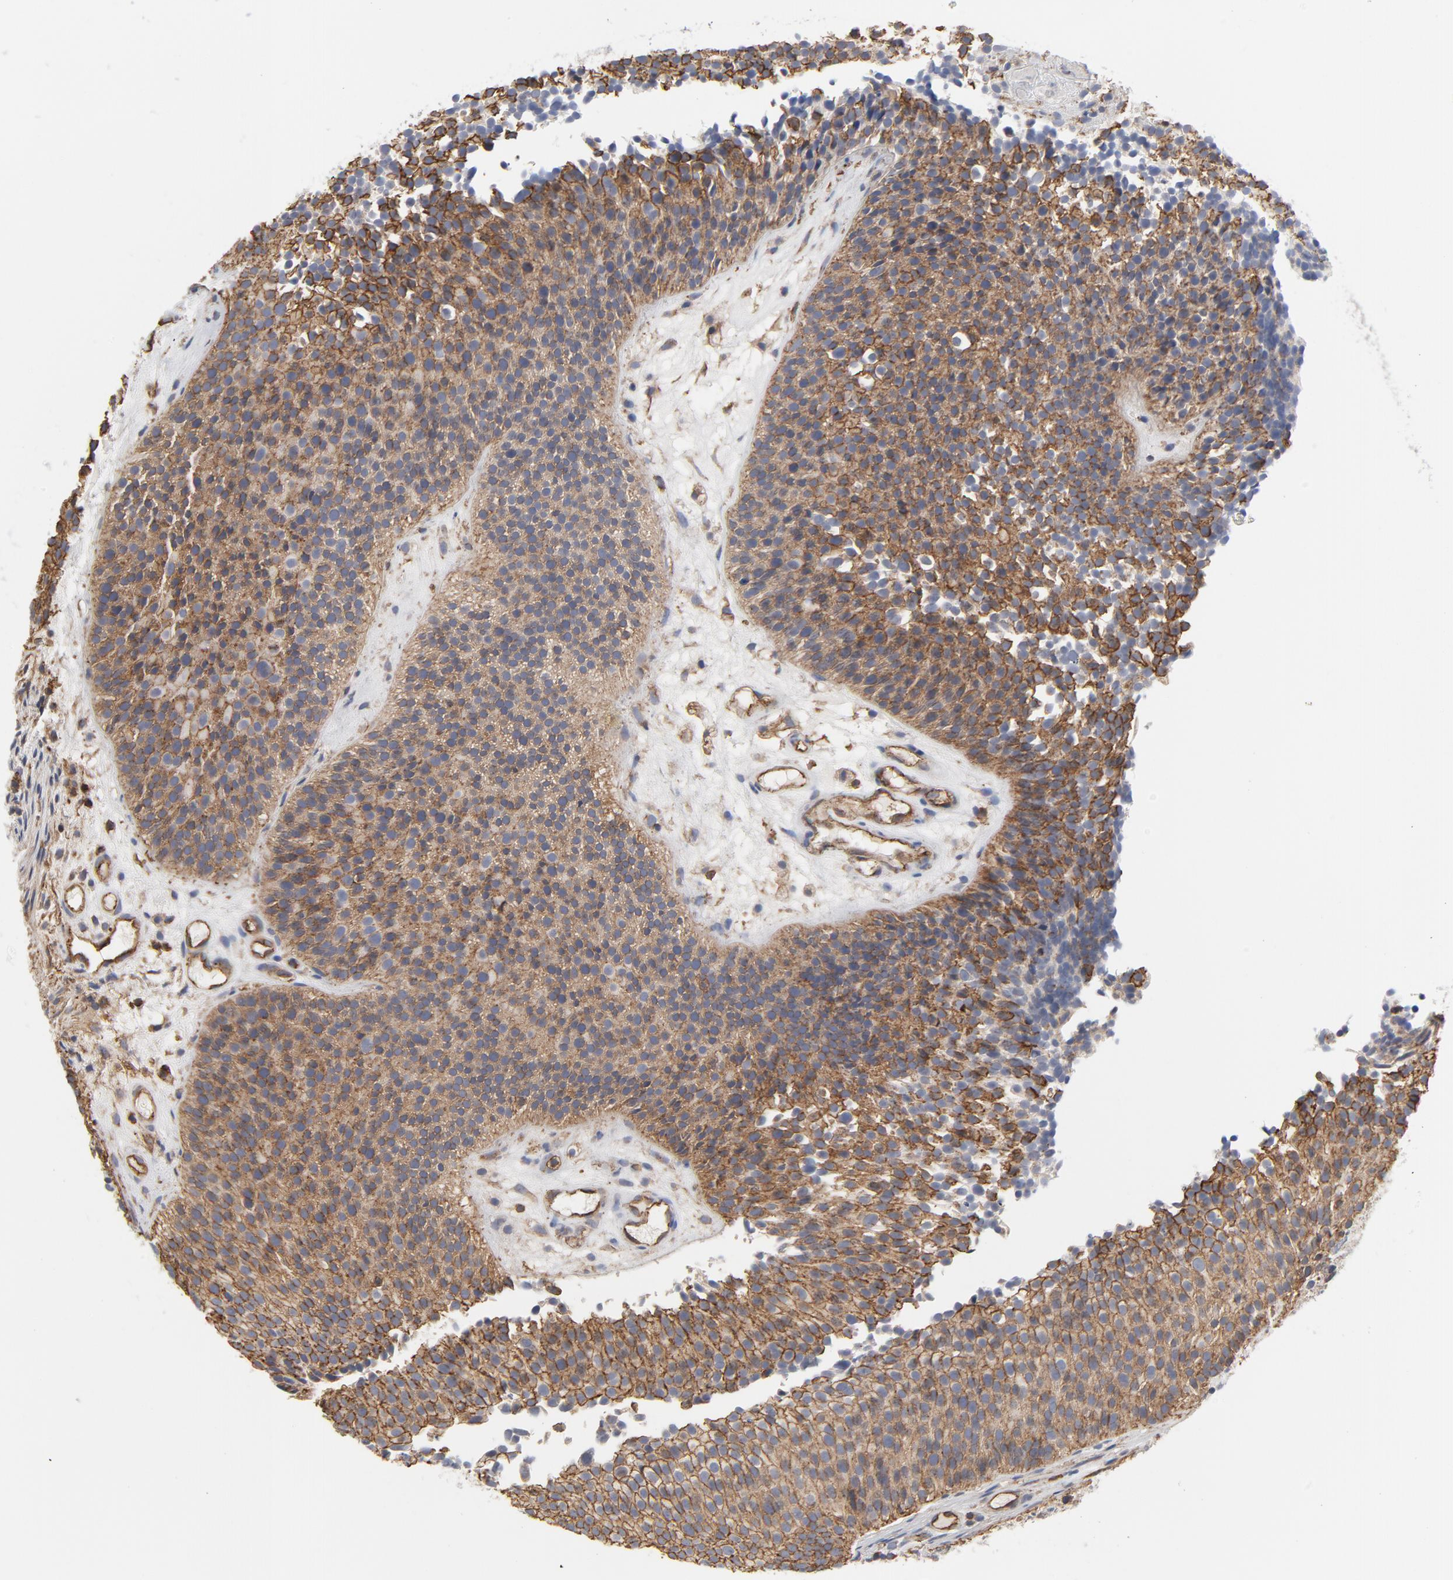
{"staining": {"intensity": "moderate", "quantity": ">75%", "location": "cytoplasmic/membranous"}, "tissue": "urothelial cancer", "cell_type": "Tumor cells", "image_type": "cancer", "snomed": [{"axis": "morphology", "description": "Urothelial carcinoma, Low grade"}, {"axis": "topography", "description": "Urinary bladder"}], "caption": "A brown stain shows moderate cytoplasmic/membranous positivity of a protein in human urothelial cancer tumor cells.", "gene": "OXA1L", "patient": {"sex": "male", "age": 85}}